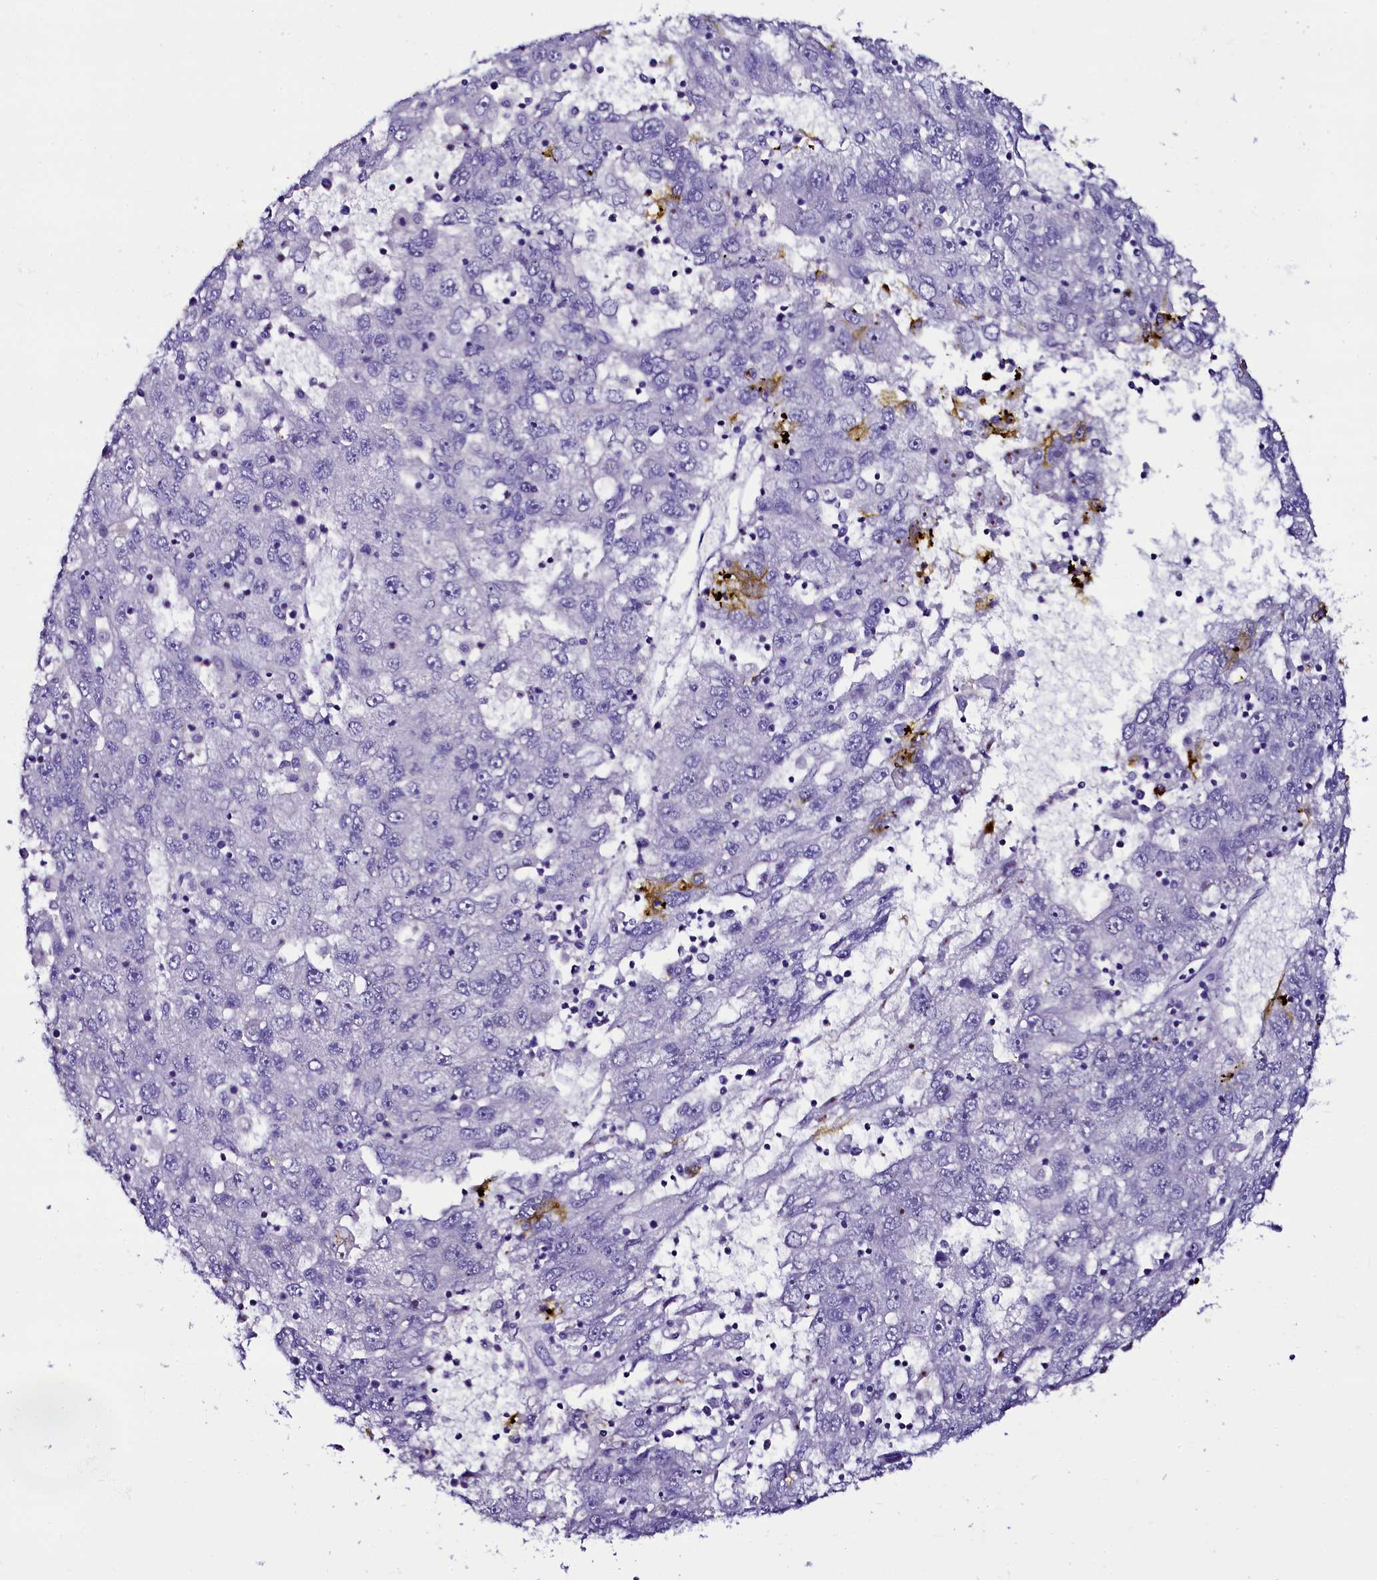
{"staining": {"intensity": "negative", "quantity": "none", "location": "none"}, "tissue": "liver cancer", "cell_type": "Tumor cells", "image_type": "cancer", "snomed": [{"axis": "morphology", "description": "Carcinoma, Hepatocellular, NOS"}, {"axis": "topography", "description": "Liver"}], "caption": "Tumor cells show no significant protein staining in liver cancer (hepatocellular carcinoma). (Brightfield microscopy of DAB (3,3'-diaminobenzidine) IHC at high magnification).", "gene": "OTOL1", "patient": {"sex": "male", "age": 49}}